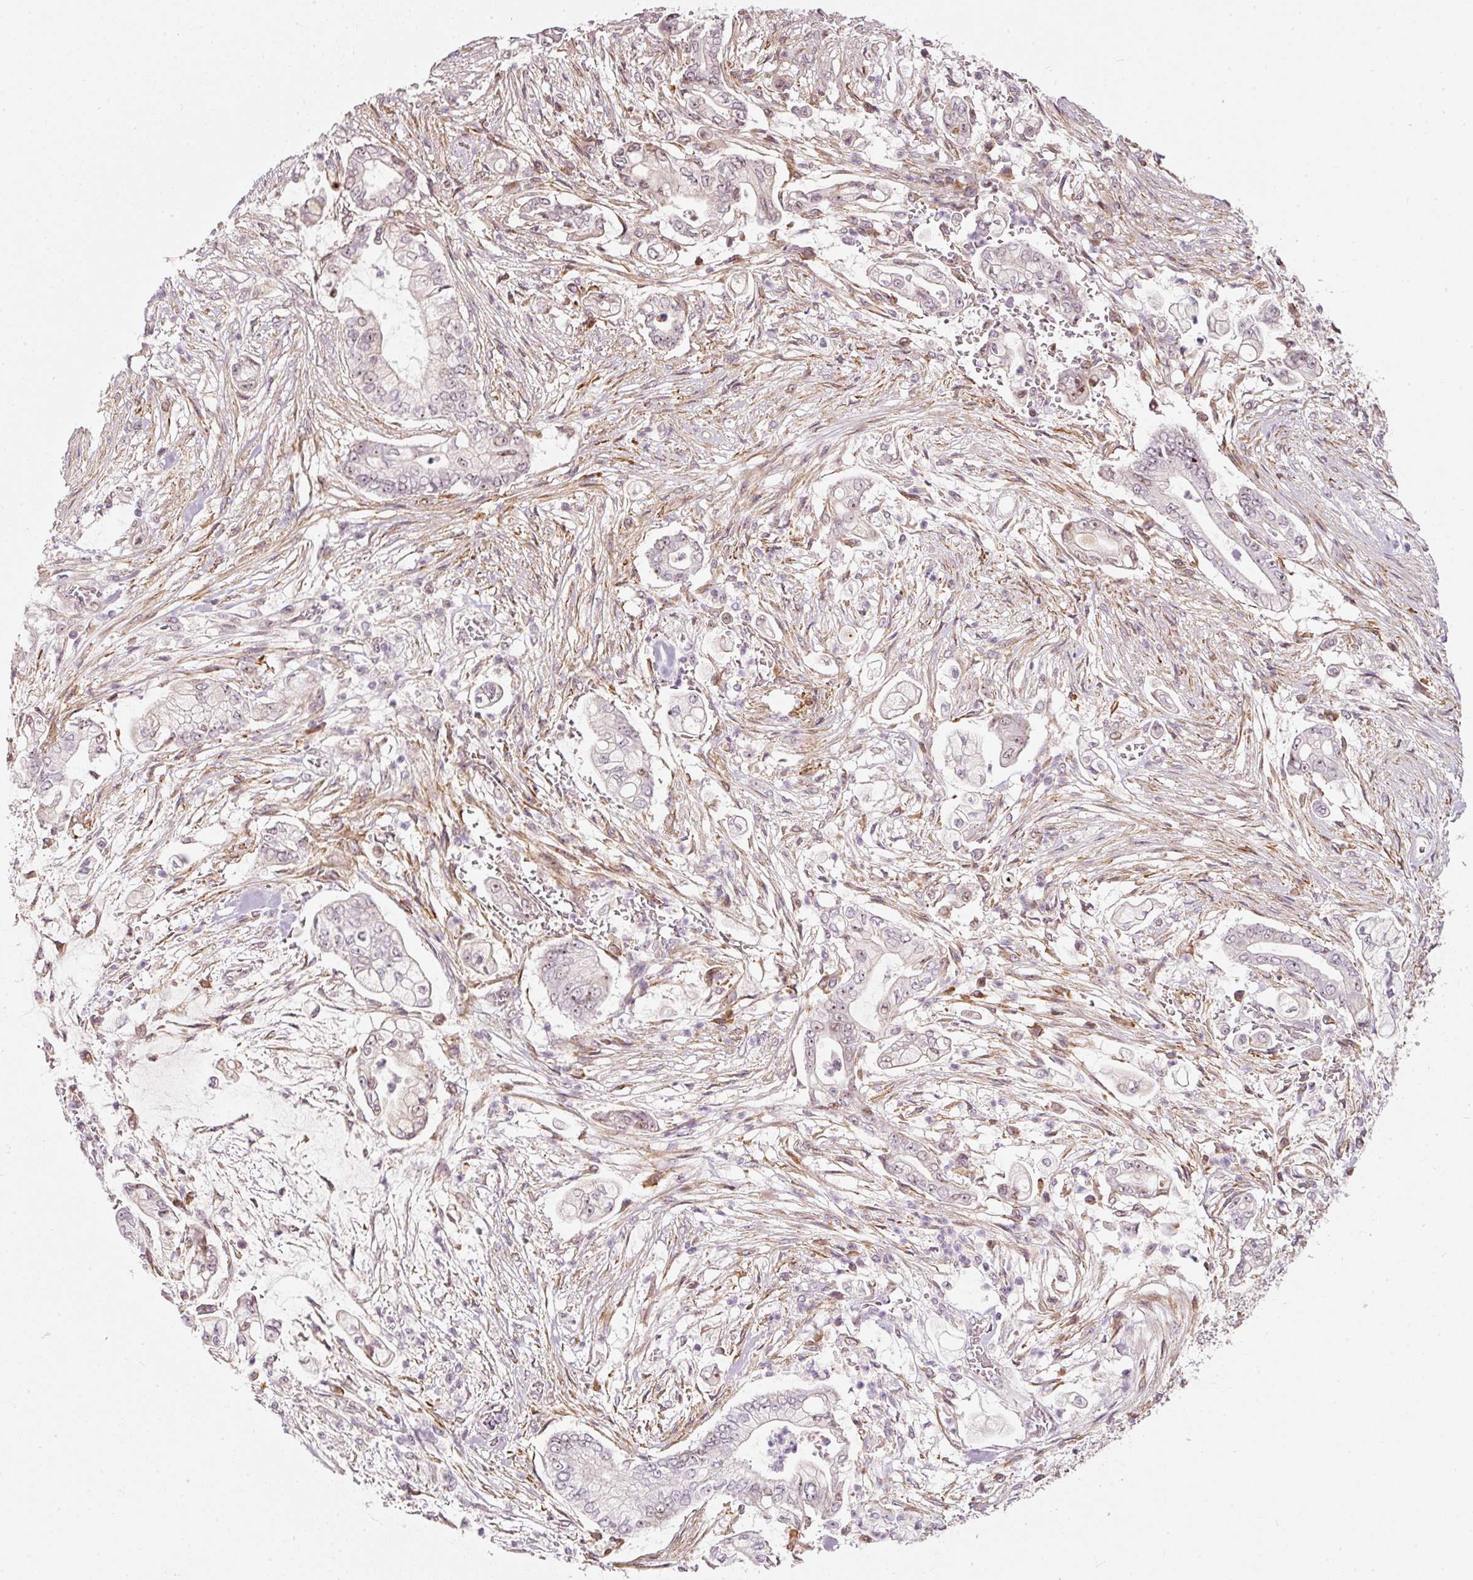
{"staining": {"intensity": "moderate", "quantity": "<25%", "location": "nuclear"}, "tissue": "pancreatic cancer", "cell_type": "Tumor cells", "image_type": "cancer", "snomed": [{"axis": "morphology", "description": "Adenocarcinoma, NOS"}, {"axis": "topography", "description": "Pancreas"}], "caption": "Brown immunohistochemical staining in human pancreatic cancer (adenocarcinoma) demonstrates moderate nuclear staining in about <25% of tumor cells.", "gene": "MXRA8", "patient": {"sex": "female", "age": 69}}